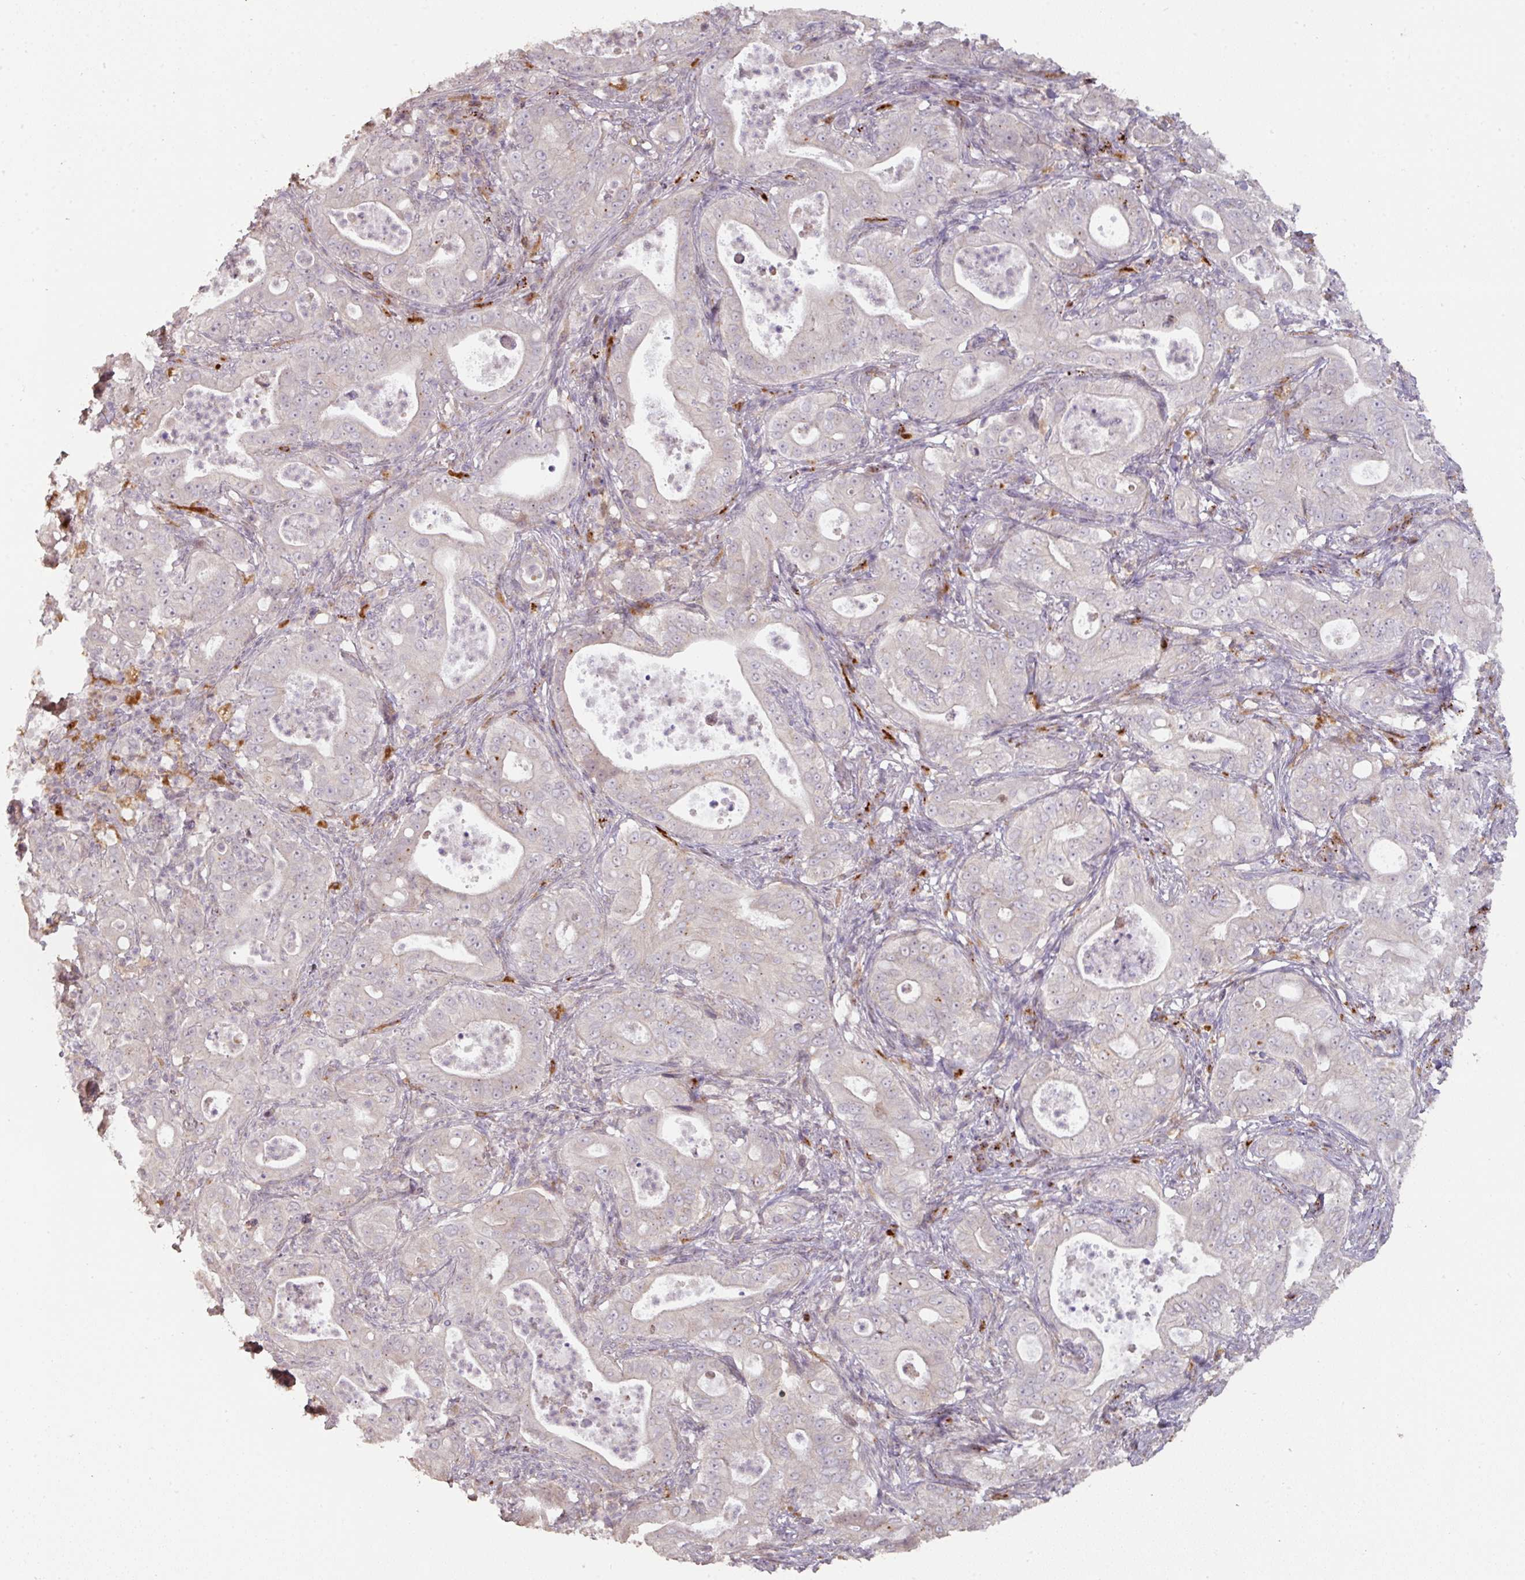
{"staining": {"intensity": "negative", "quantity": "none", "location": "none"}, "tissue": "pancreatic cancer", "cell_type": "Tumor cells", "image_type": "cancer", "snomed": [{"axis": "morphology", "description": "Adenocarcinoma, NOS"}, {"axis": "topography", "description": "Pancreas"}], "caption": "Pancreatic adenocarcinoma was stained to show a protein in brown. There is no significant expression in tumor cells.", "gene": "CXCR5", "patient": {"sex": "male", "age": 71}}